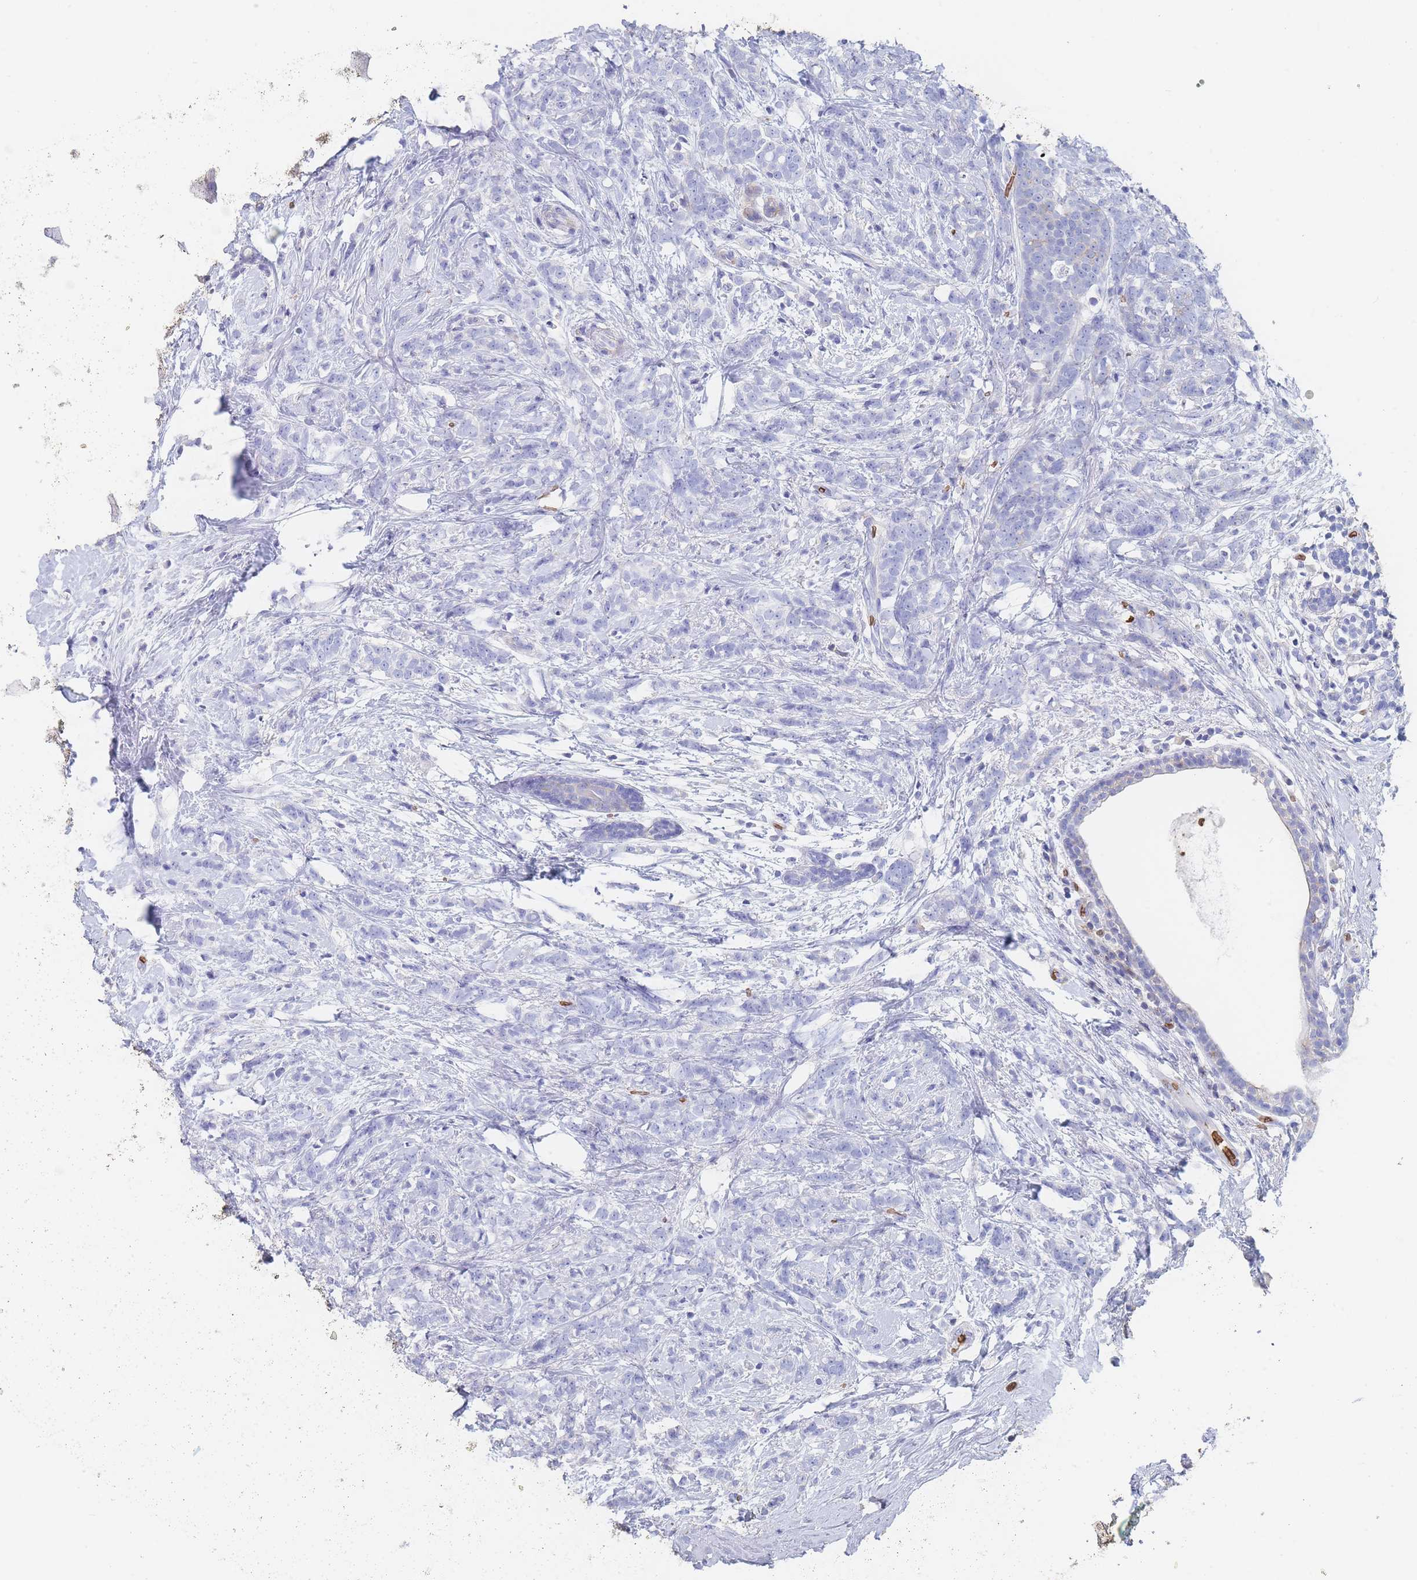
{"staining": {"intensity": "negative", "quantity": "none", "location": "none"}, "tissue": "breast cancer", "cell_type": "Tumor cells", "image_type": "cancer", "snomed": [{"axis": "morphology", "description": "Lobular carcinoma"}, {"axis": "topography", "description": "Breast"}], "caption": "This image is of breast cancer (lobular carcinoma) stained with IHC to label a protein in brown with the nuclei are counter-stained blue. There is no staining in tumor cells.", "gene": "SLC2A1", "patient": {"sex": "female", "age": 58}}